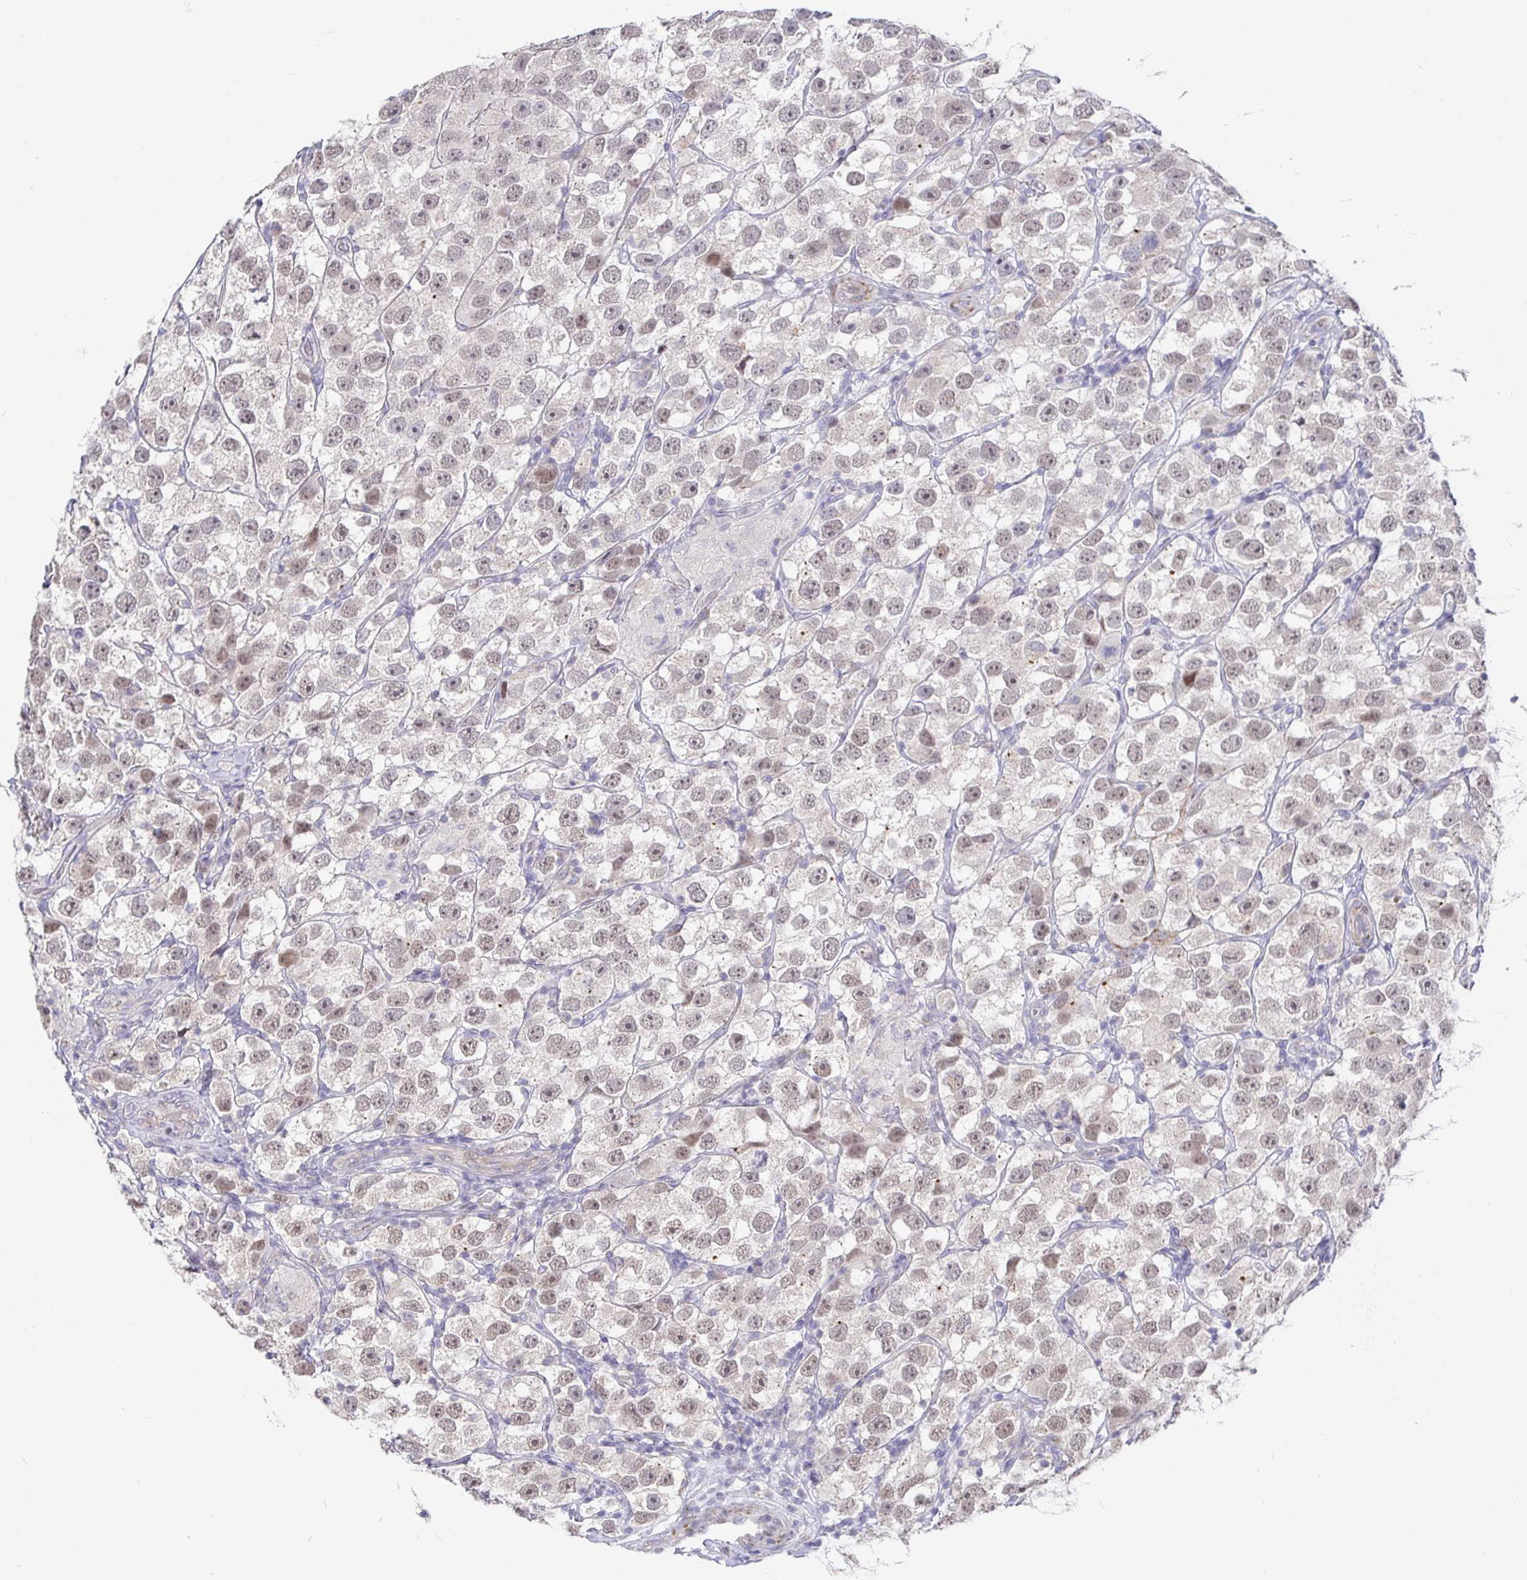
{"staining": {"intensity": "weak", "quantity": "25%-75%", "location": "nuclear"}, "tissue": "testis cancer", "cell_type": "Tumor cells", "image_type": "cancer", "snomed": [{"axis": "morphology", "description": "Seminoma, NOS"}, {"axis": "topography", "description": "Testis"}], "caption": "This photomicrograph exhibits IHC staining of human testis cancer, with low weak nuclear staining in approximately 25%-75% of tumor cells.", "gene": "CIT", "patient": {"sex": "male", "age": 26}}